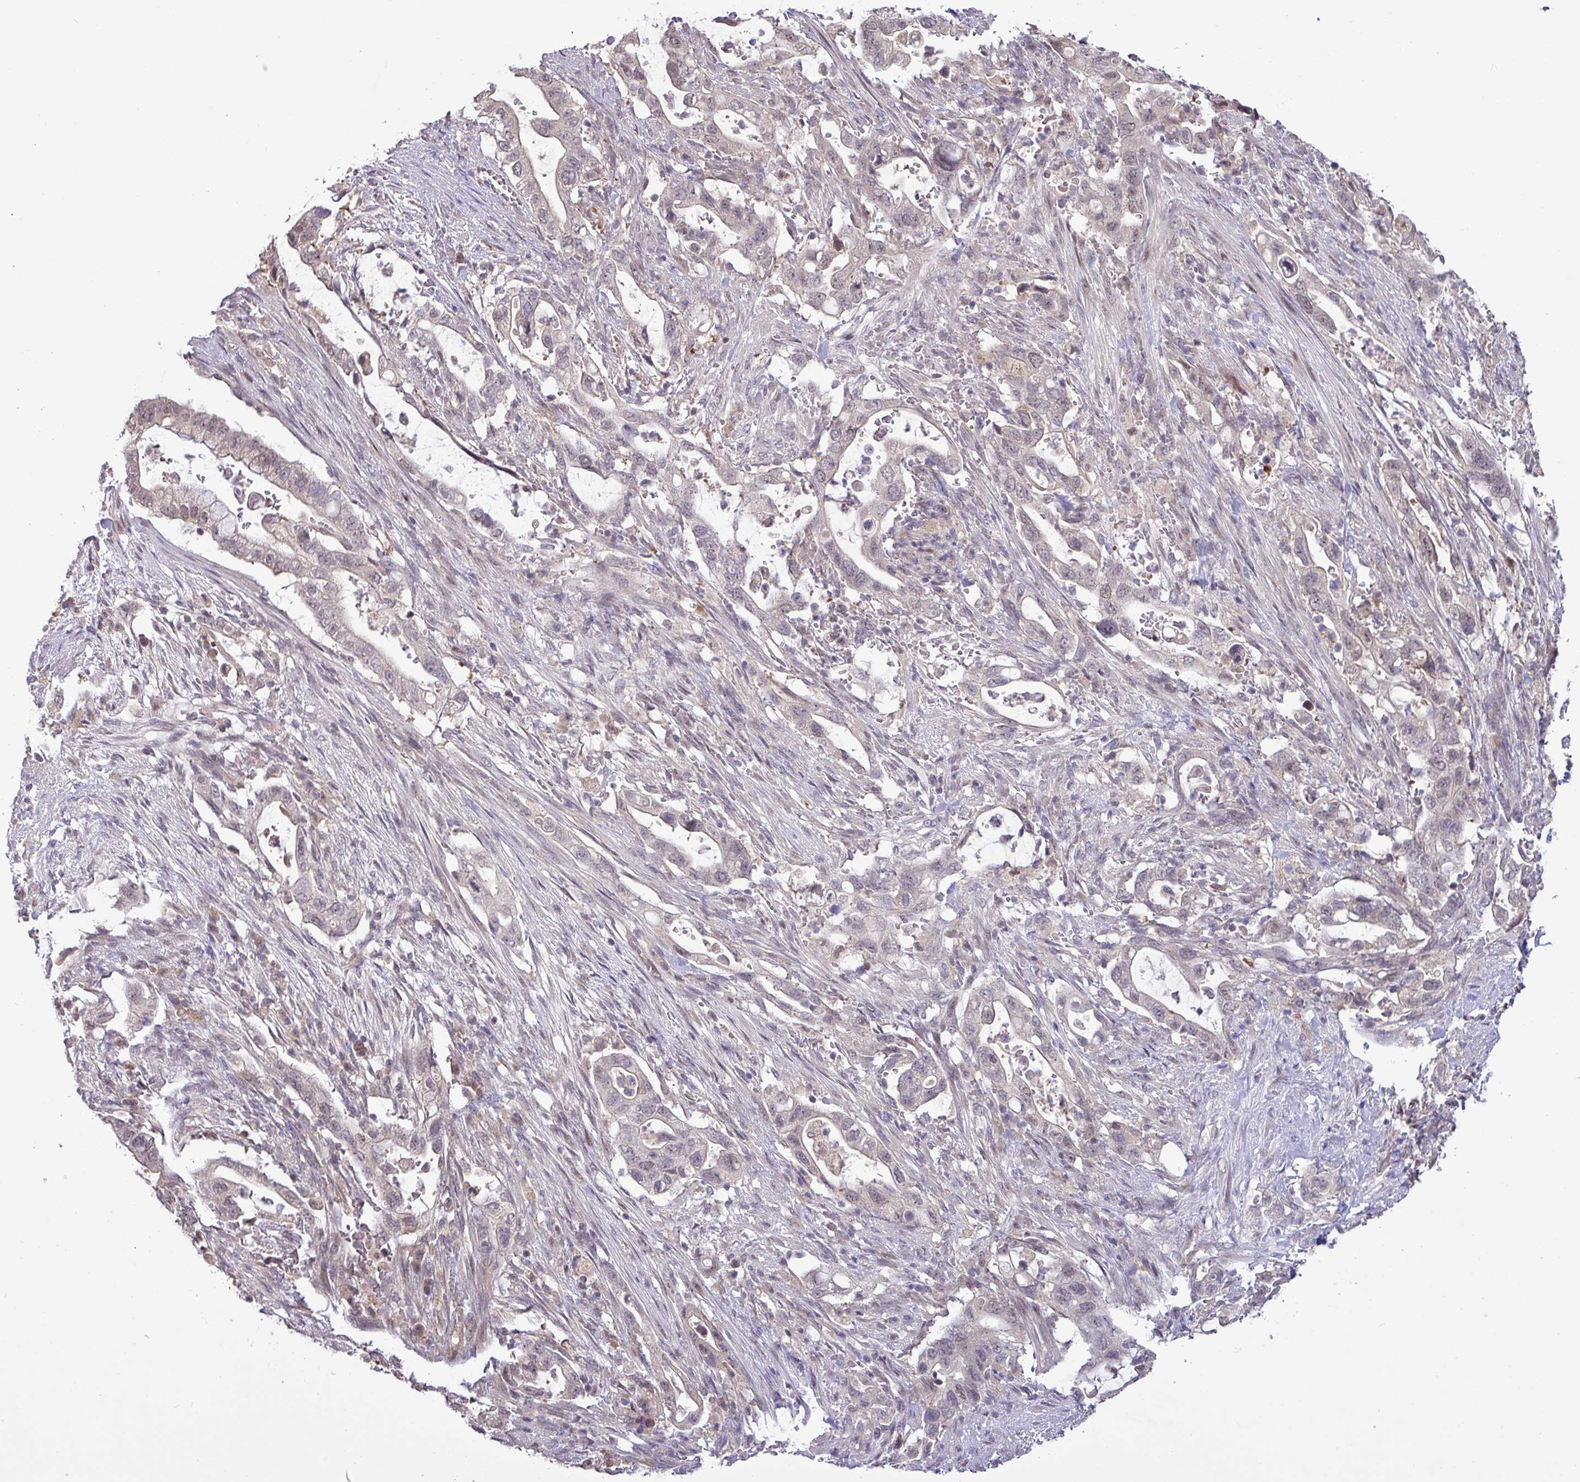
{"staining": {"intensity": "negative", "quantity": "none", "location": "none"}, "tissue": "pancreatic cancer", "cell_type": "Tumor cells", "image_type": "cancer", "snomed": [{"axis": "morphology", "description": "Adenocarcinoma, NOS"}, {"axis": "topography", "description": "Pancreas"}], "caption": "Protein analysis of adenocarcinoma (pancreatic) exhibits no significant expression in tumor cells.", "gene": "RIPPLY1", "patient": {"sex": "female", "age": 72}}